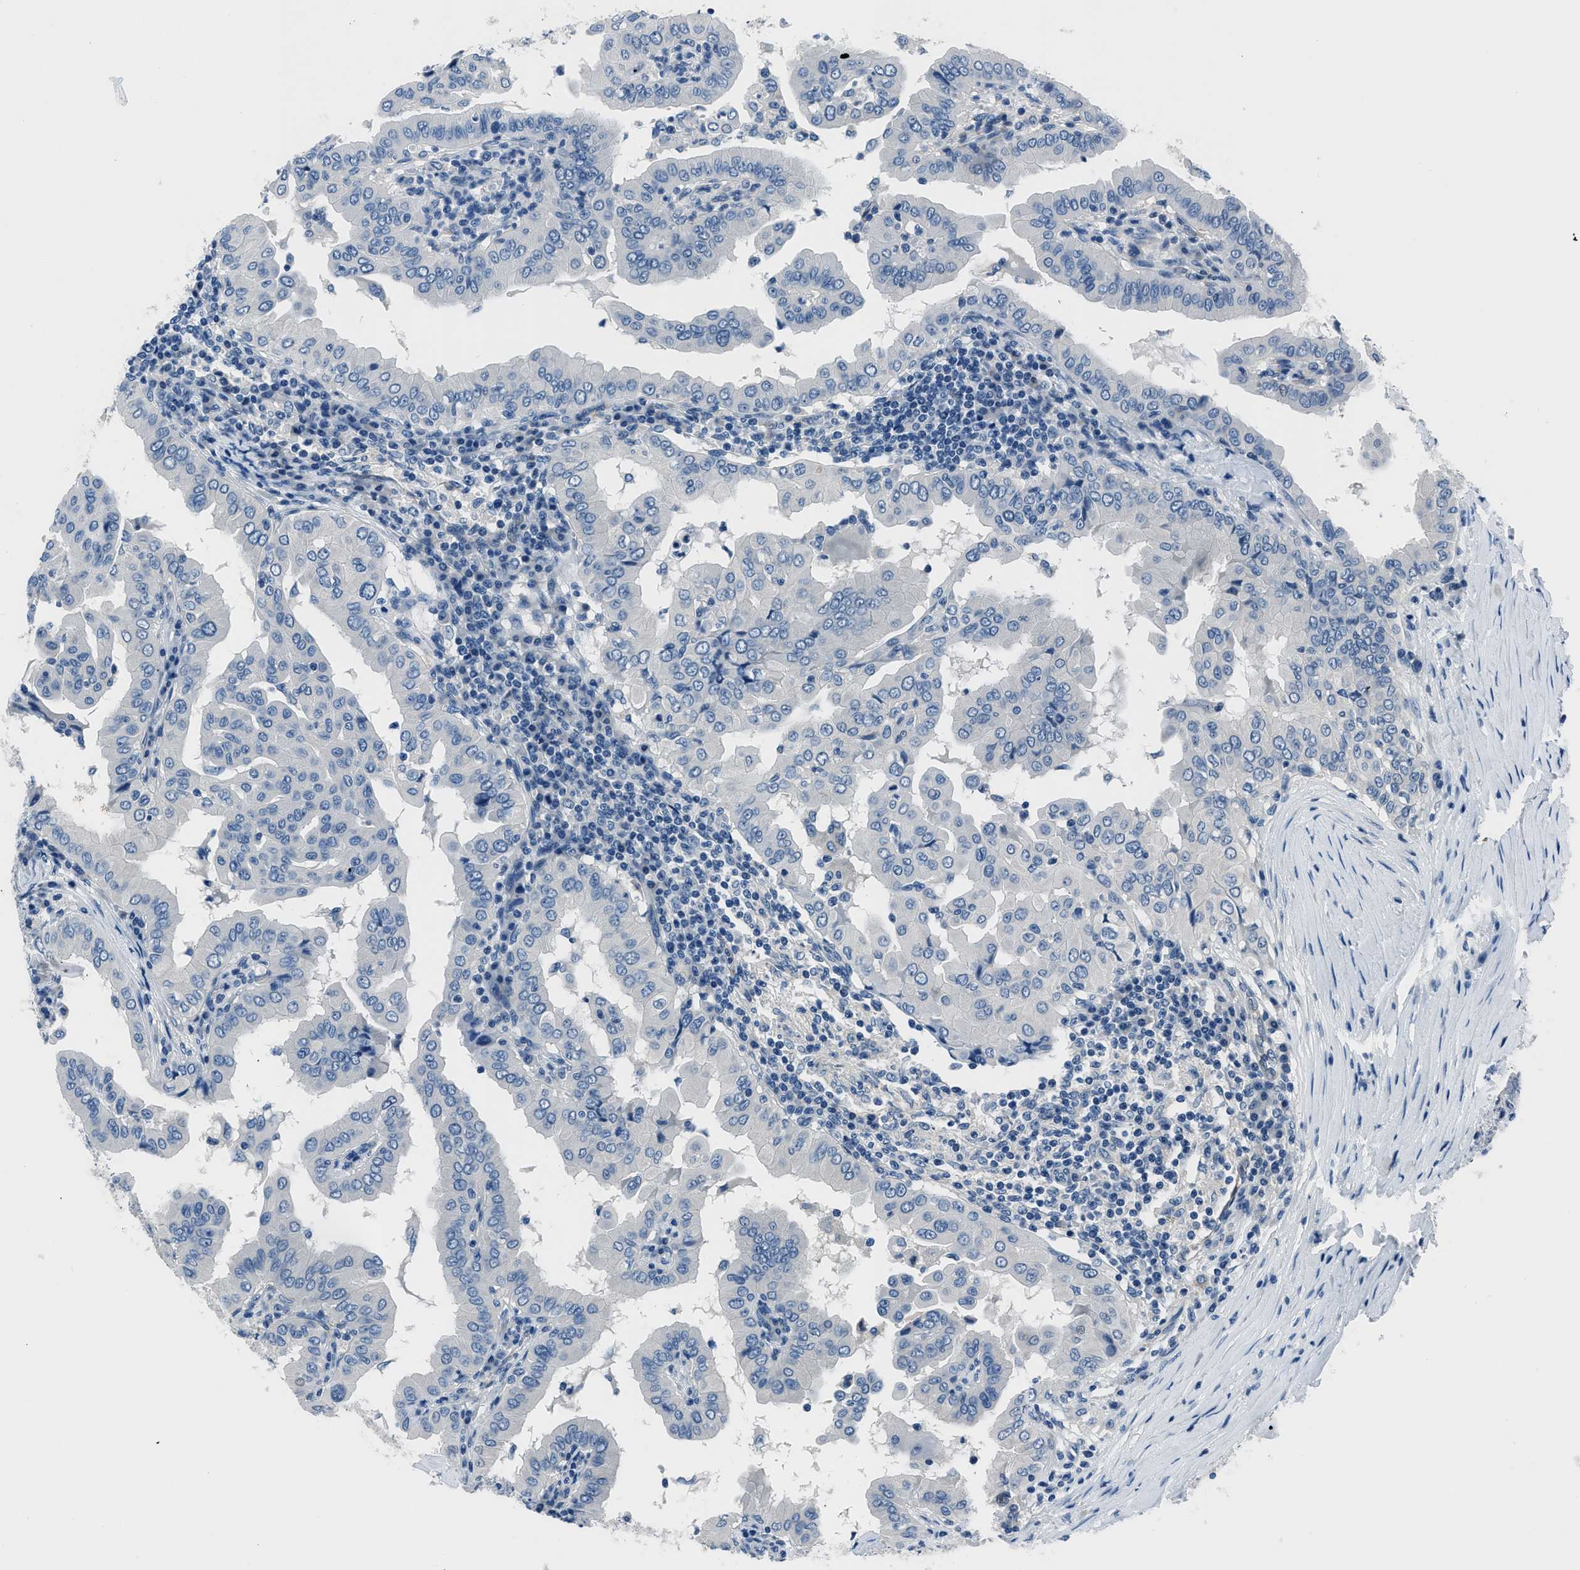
{"staining": {"intensity": "negative", "quantity": "none", "location": "none"}, "tissue": "thyroid cancer", "cell_type": "Tumor cells", "image_type": "cancer", "snomed": [{"axis": "morphology", "description": "Papillary adenocarcinoma, NOS"}, {"axis": "topography", "description": "Thyroid gland"}], "caption": "This is a micrograph of immunohistochemistry staining of papillary adenocarcinoma (thyroid), which shows no staining in tumor cells. (Stains: DAB IHC with hematoxylin counter stain, Microscopy: brightfield microscopy at high magnification).", "gene": "GJA3", "patient": {"sex": "male", "age": 33}}